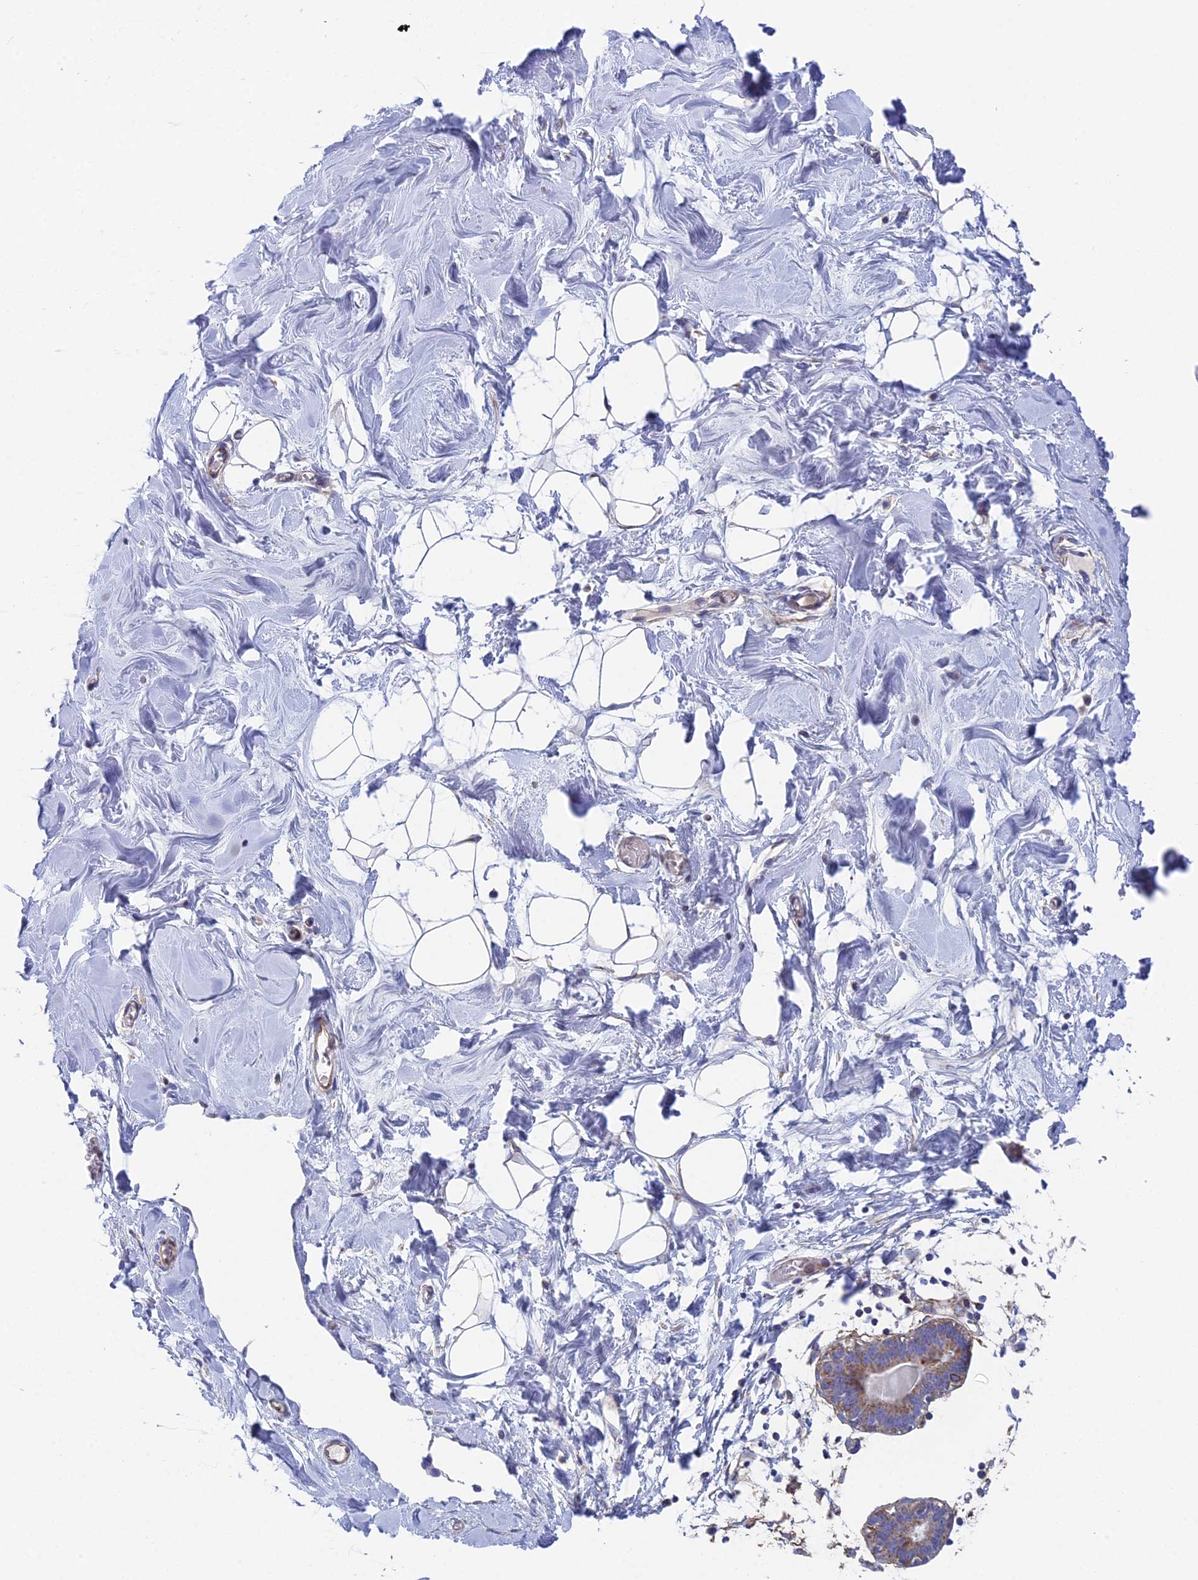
{"staining": {"intensity": "negative", "quantity": "none", "location": "none"}, "tissue": "breast", "cell_type": "Adipocytes", "image_type": "normal", "snomed": [{"axis": "morphology", "description": "Normal tissue, NOS"}, {"axis": "topography", "description": "Breast"}], "caption": "Immunohistochemistry (IHC) image of normal breast: breast stained with DAB (3,3'-diaminobenzidine) displays no significant protein staining in adipocytes. The staining was performed using DAB to visualize the protein expression in brown, while the nuclei were stained in blue with hematoxylin (Magnification: 20x).", "gene": "CSPG4", "patient": {"sex": "female", "age": 27}}